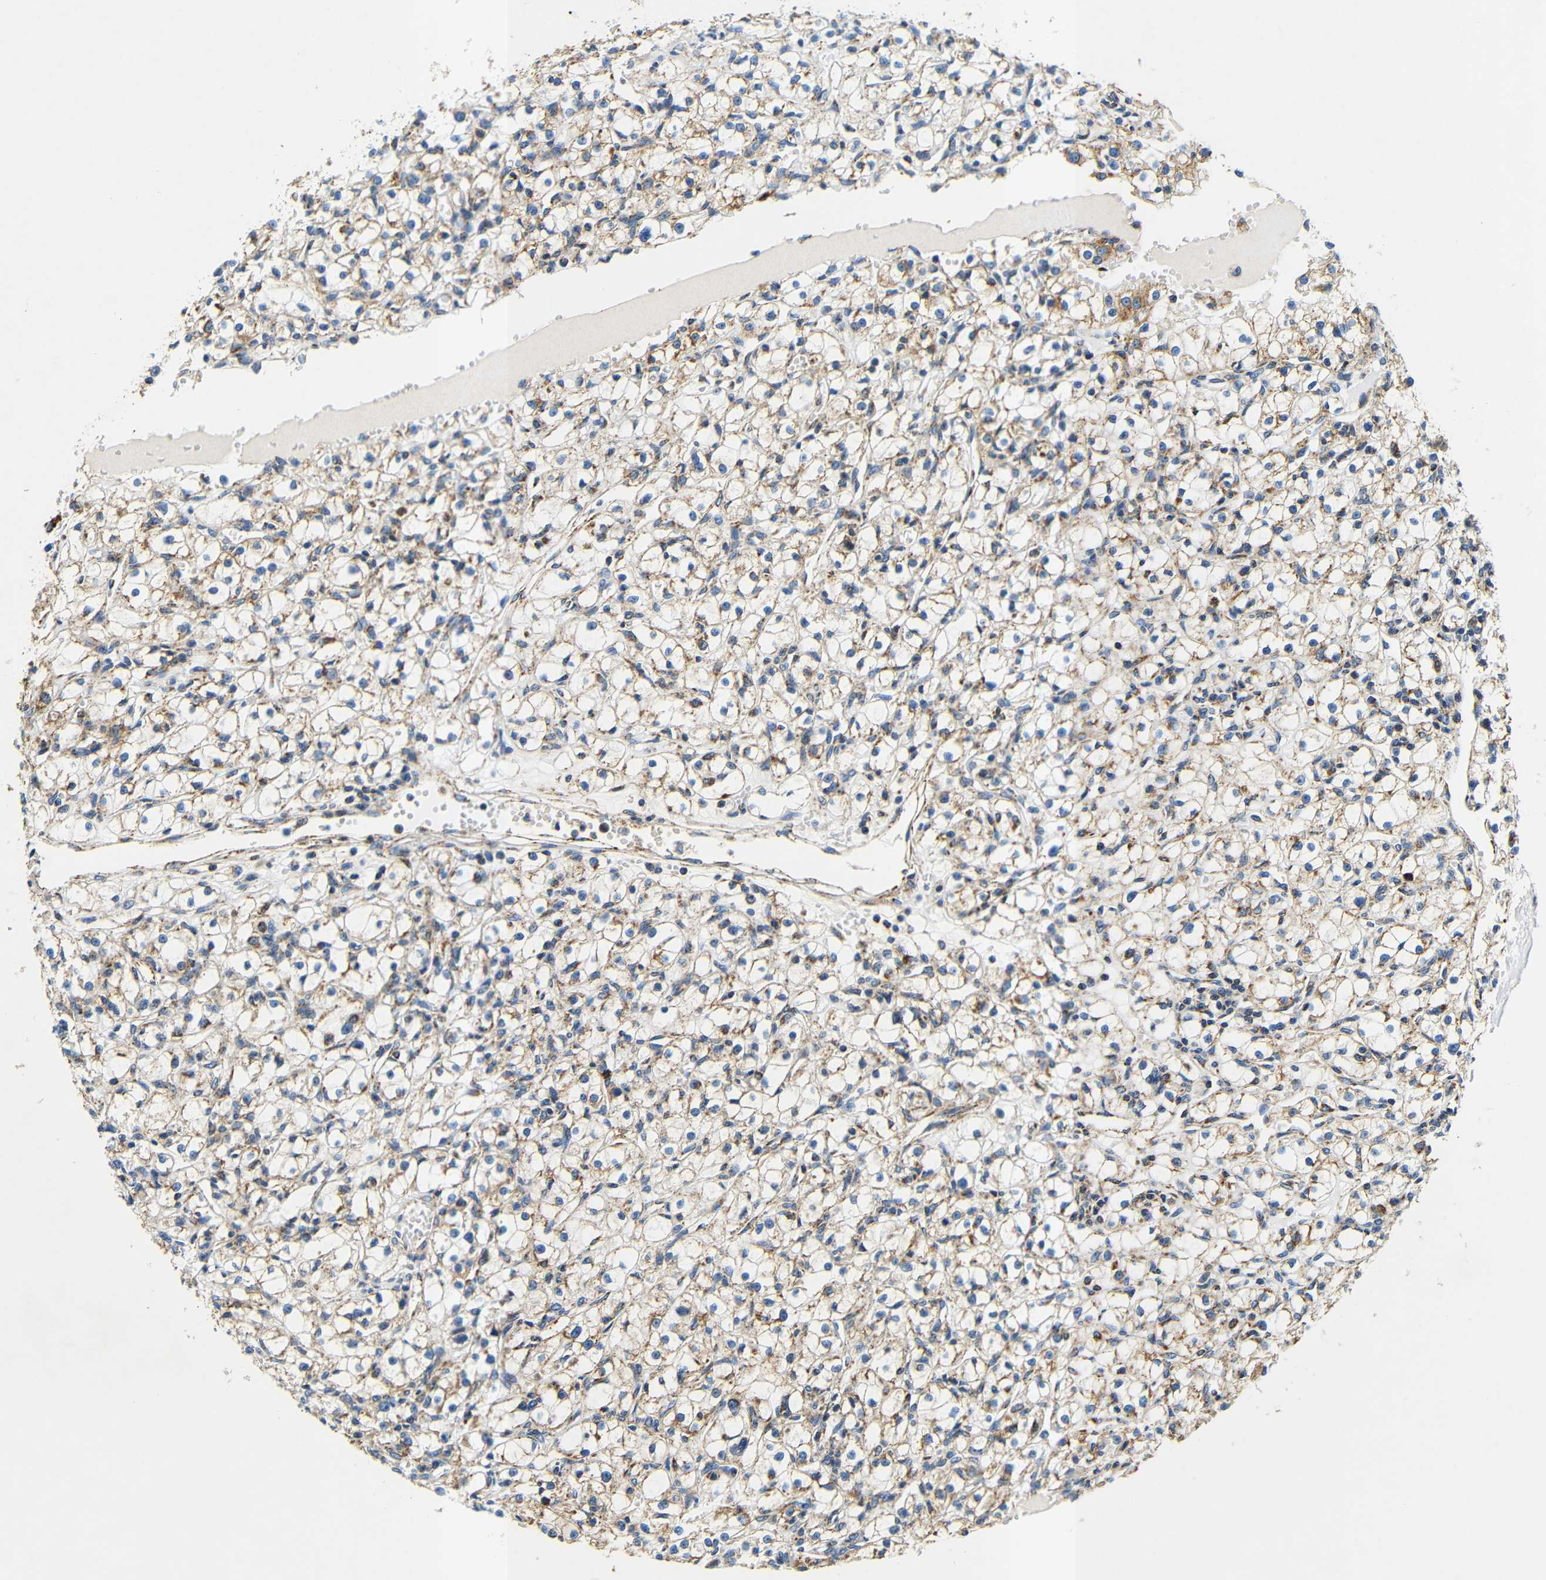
{"staining": {"intensity": "moderate", "quantity": "25%-75%", "location": "cytoplasmic/membranous"}, "tissue": "renal cancer", "cell_type": "Tumor cells", "image_type": "cancer", "snomed": [{"axis": "morphology", "description": "Adenocarcinoma, NOS"}, {"axis": "topography", "description": "Kidney"}], "caption": "IHC photomicrograph of neoplastic tissue: renal adenocarcinoma stained using immunohistochemistry (IHC) demonstrates medium levels of moderate protein expression localized specifically in the cytoplasmic/membranous of tumor cells, appearing as a cytoplasmic/membranous brown color.", "gene": "GALNT18", "patient": {"sex": "male", "age": 56}}